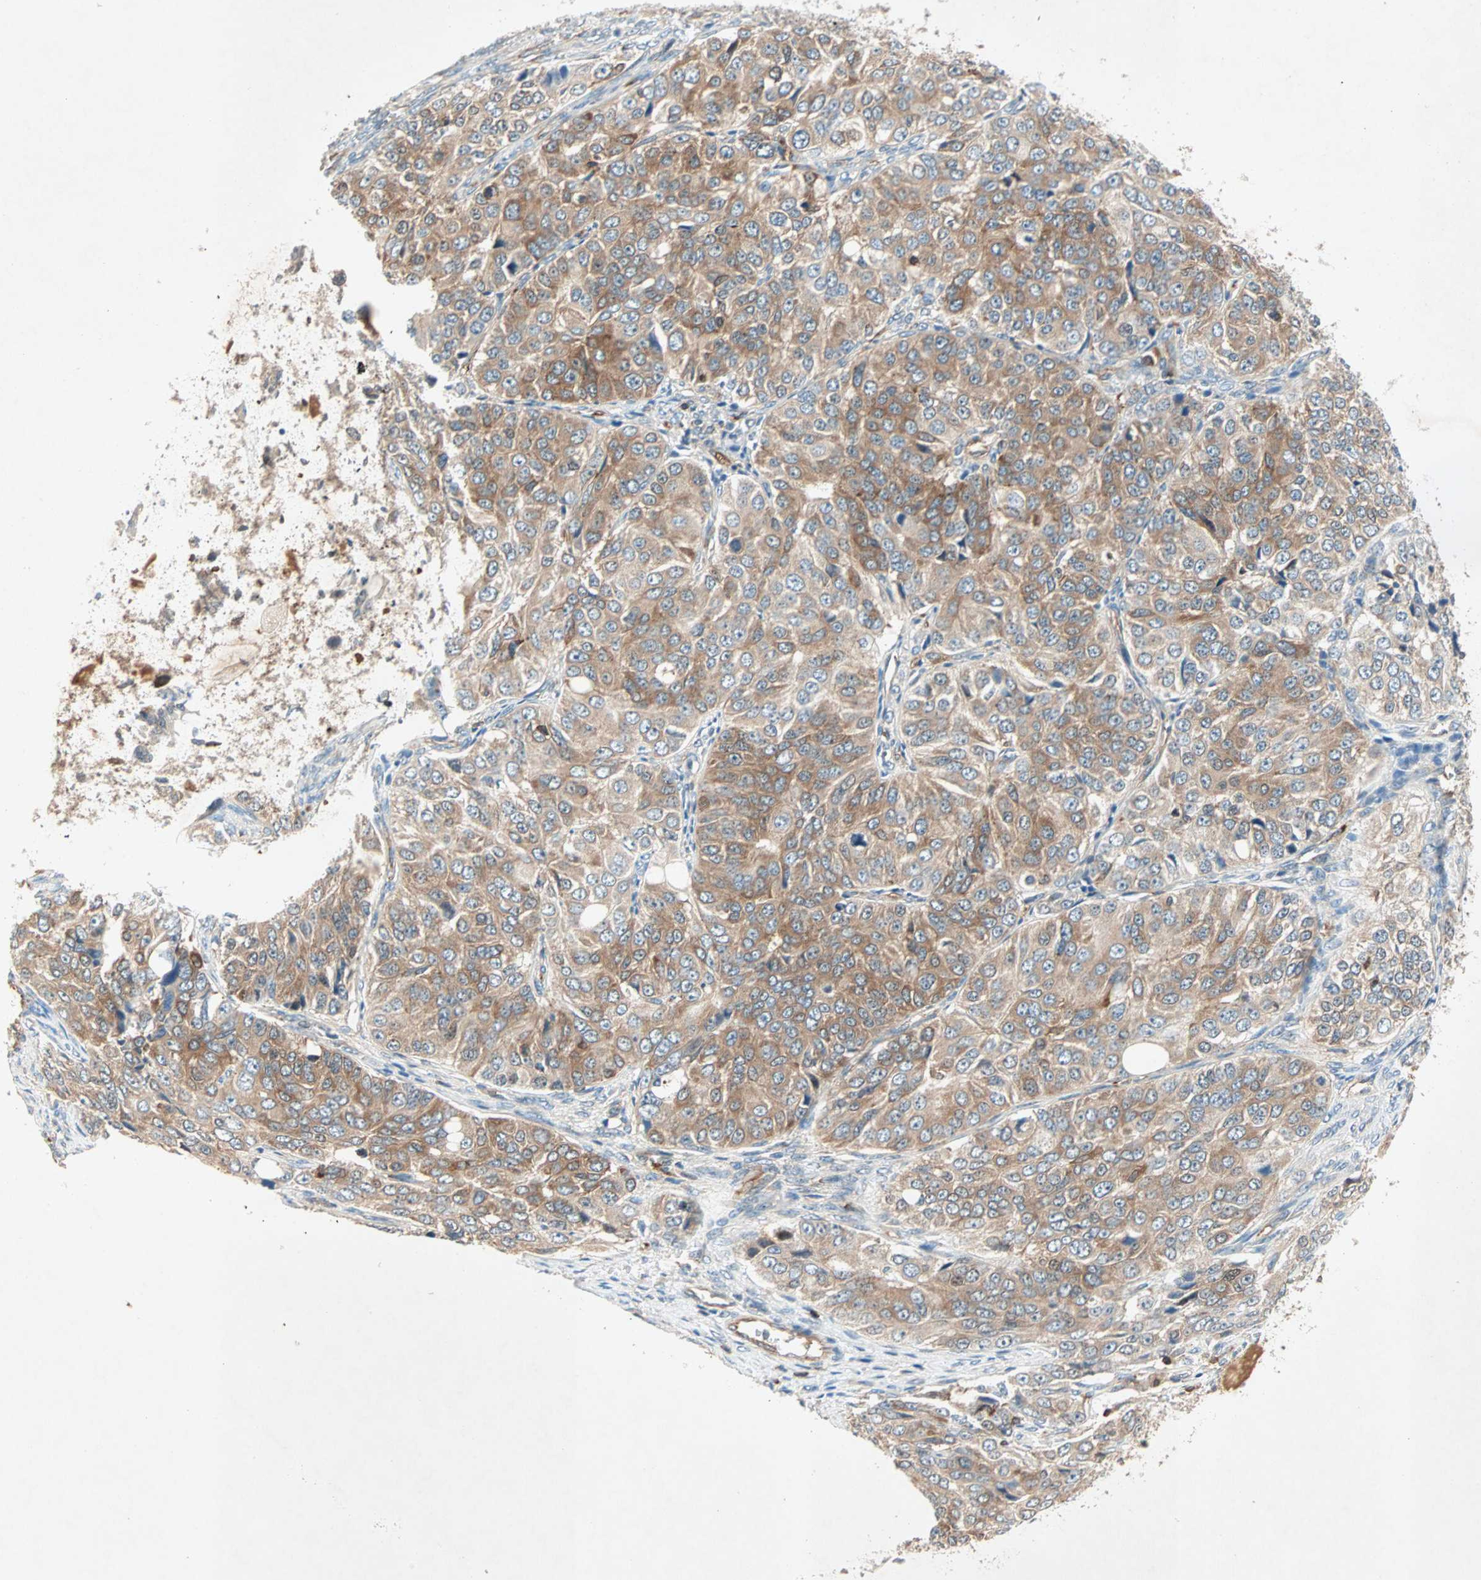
{"staining": {"intensity": "moderate", "quantity": ">75%", "location": "cytoplasmic/membranous"}, "tissue": "ovarian cancer", "cell_type": "Tumor cells", "image_type": "cancer", "snomed": [{"axis": "morphology", "description": "Carcinoma, endometroid"}, {"axis": "topography", "description": "Ovary"}], "caption": "IHC of human ovarian endometroid carcinoma demonstrates medium levels of moderate cytoplasmic/membranous expression in about >75% of tumor cells.", "gene": "TEC", "patient": {"sex": "female", "age": 51}}